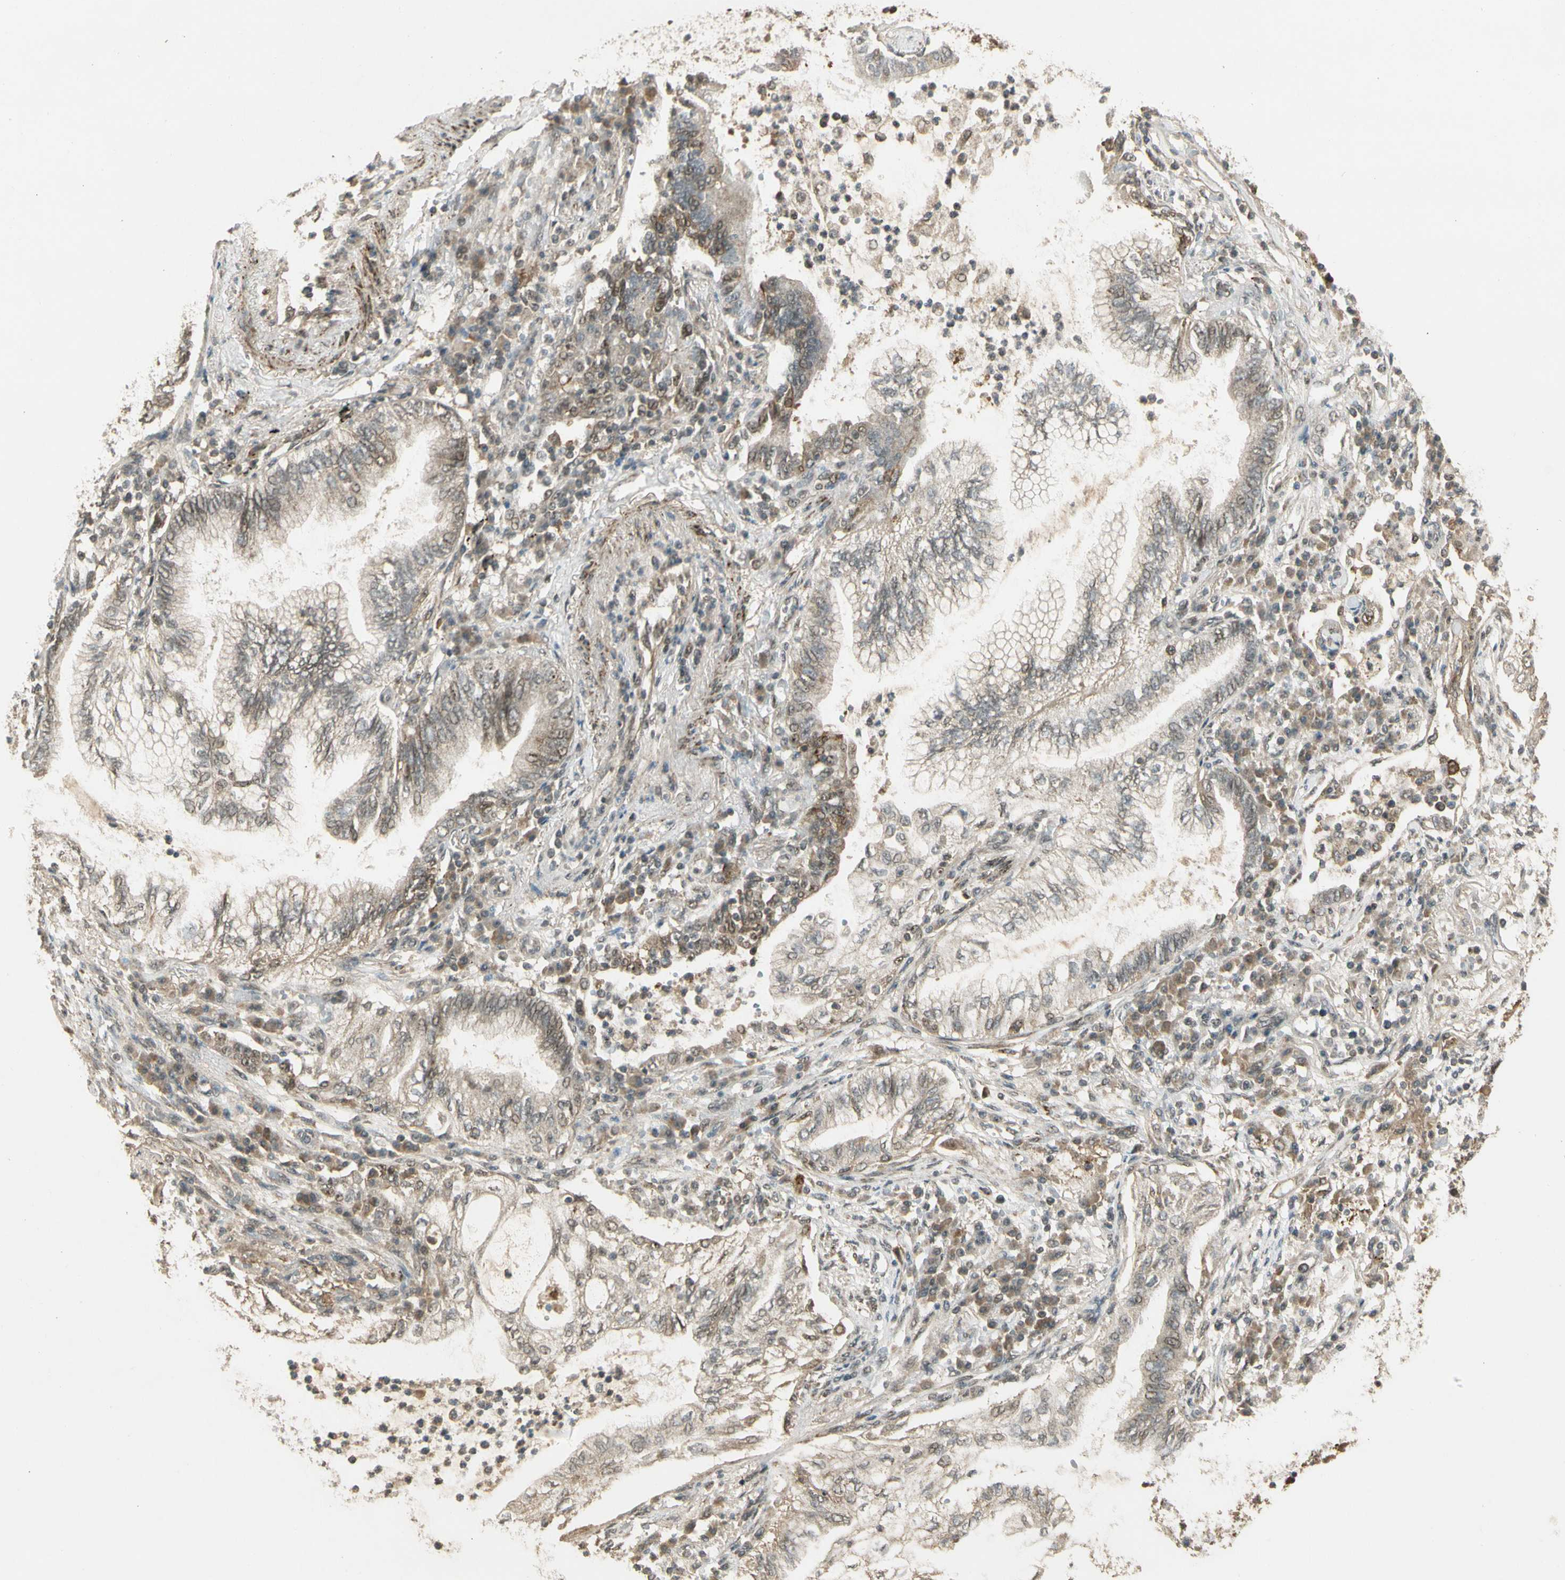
{"staining": {"intensity": "weak", "quantity": "<25%", "location": "cytoplasmic/membranous"}, "tissue": "lung cancer", "cell_type": "Tumor cells", "image_type": "cancer", "snomed": [{"axis": "morphology", "description": "Normal tissue, NOS"}, {"axis": "morphology", "description": "Adenocarcinoma, NOS"}, {"axis": "topography", "description": "Bronchus"}, {"axis": "topography", "description": "Lung"}], "caption": "Adenocarcinoma (lung) was stained to show a protein in brown. There is no significant expression in tumor cells.", "gene": "ZNF135", "patient": {"sex": "female", "age": 70}}